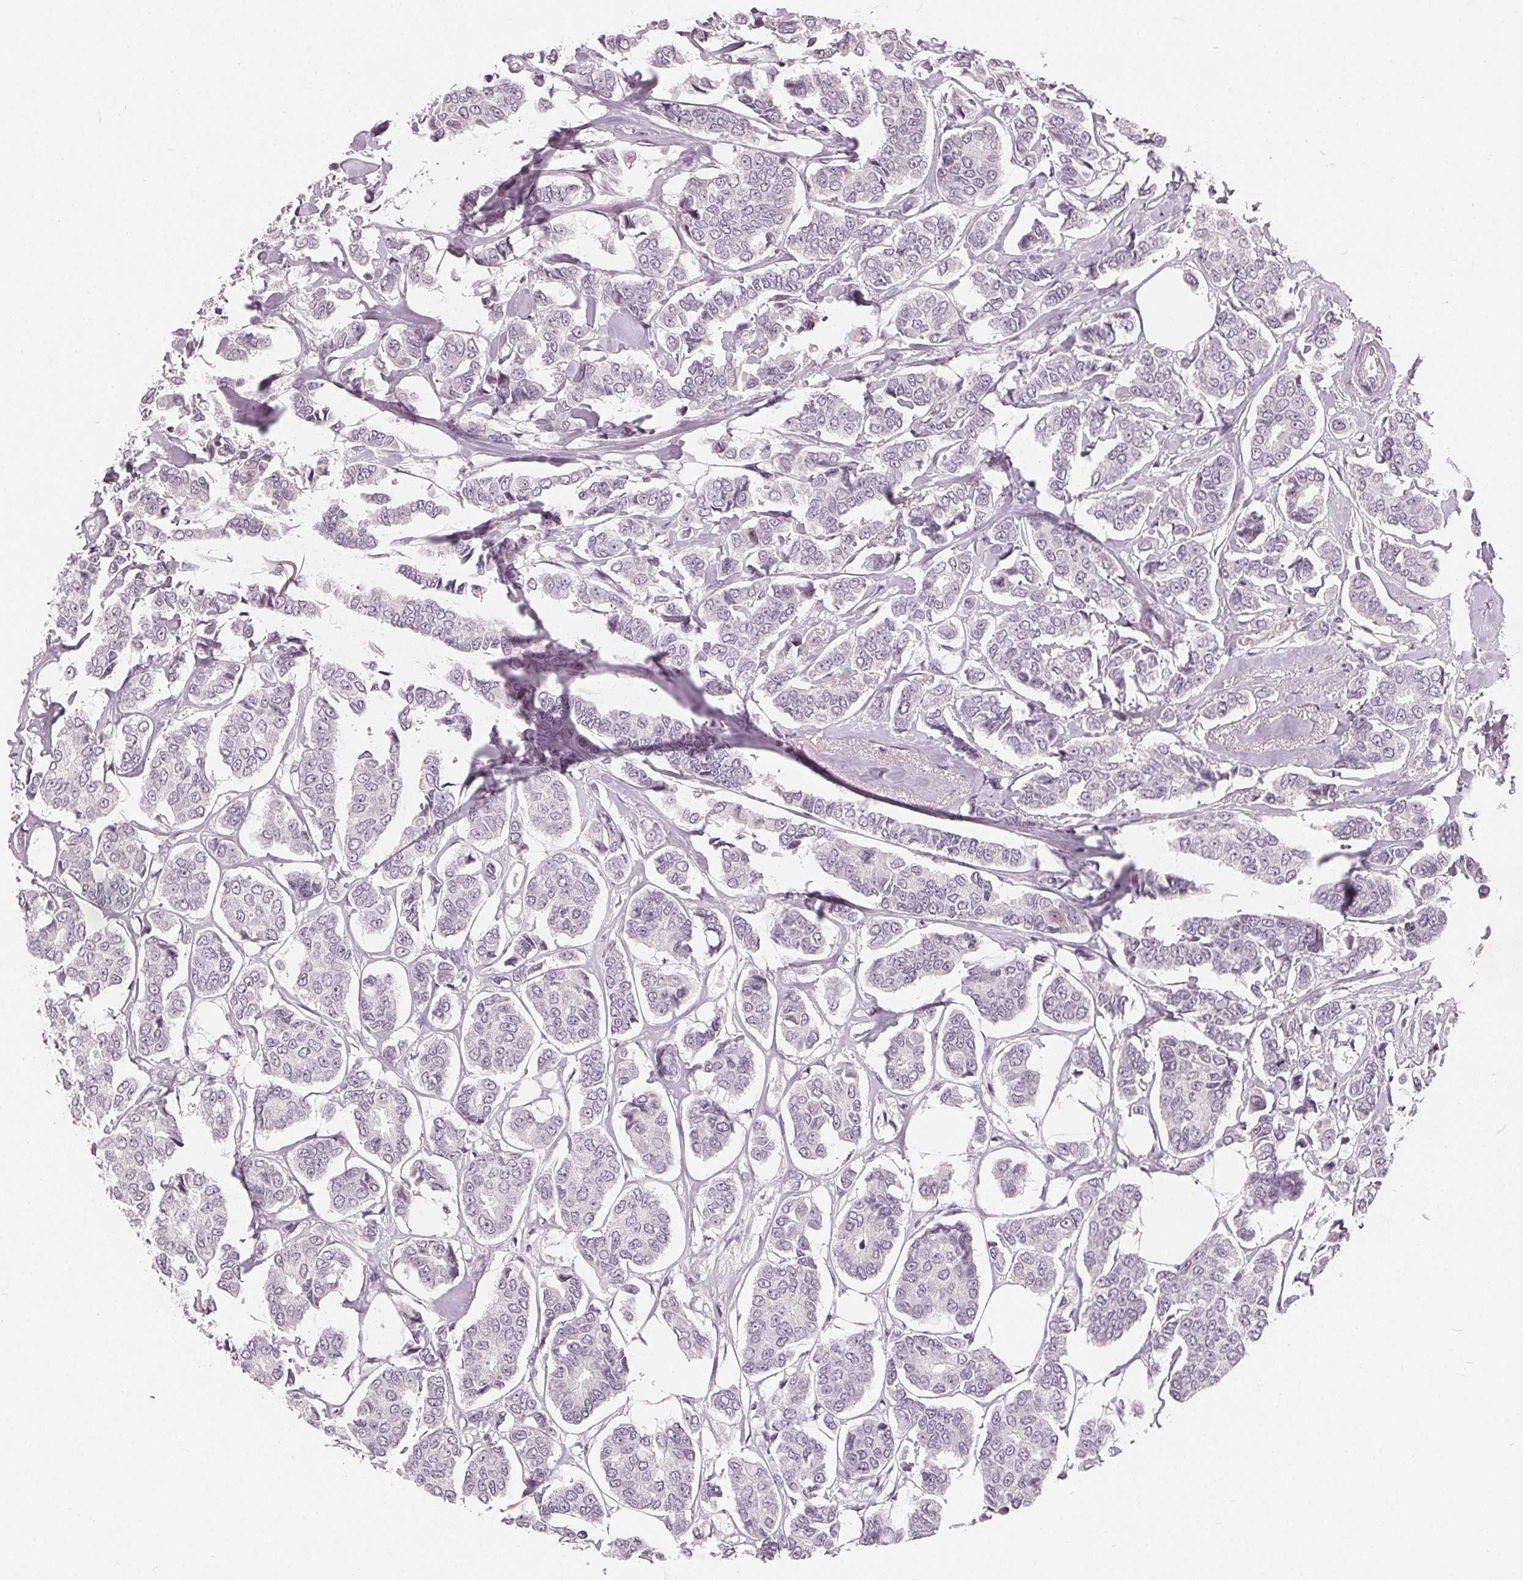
{"staining": {"intensity": "negative", "quantity": "none", "location": "none"}, "tissue": "breast cancer", "cell_type": "Tumor cells", "image_type": "cancer", "snomed": [{"axis": "morphology", "description": "Duct carcinoma"}, {"axis": "topography", "description": "Breast"}], "caption": "Immunohistochemistry (IHC) of human intraductal carcinoma (breast) reveals no expression in tumor cells. Nuclei are stained in blue.", "gene": "TRIM60", "patient": {"sex": "female", "age": 94}}